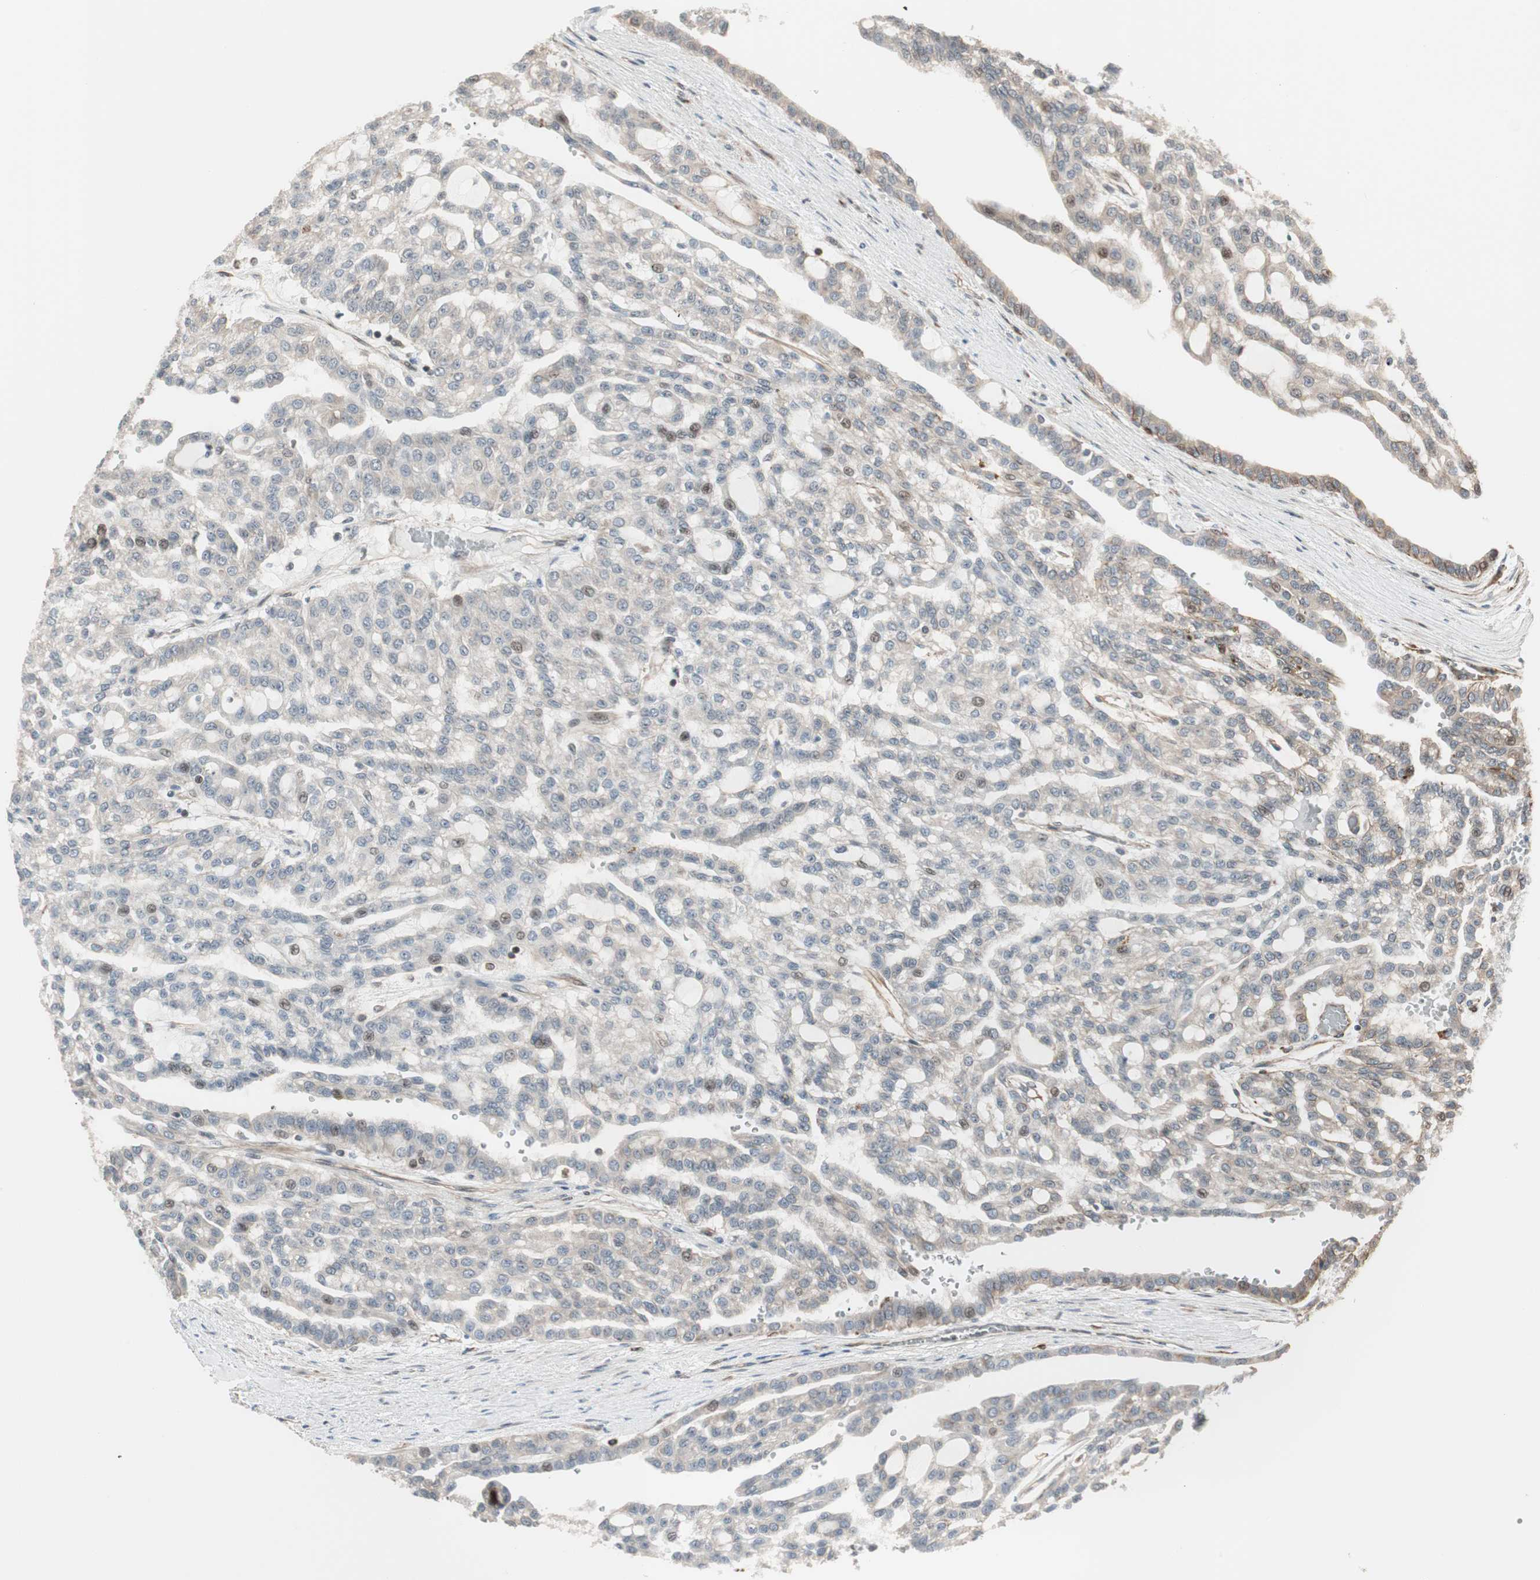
{"staining": {"intensity": "weak", "quantity": "<25%", "location": "nuclear"}, "tissue": "renal cancer", "cell_type": "Tumor cells", "image_type": "cancer", "snomed": [{"axis": "morphology", "description": "Adenocarcinoma, NOS"}, {"axis": "topography", "description": "Kidney"}], "caption": "DAB (3,3'-diaminobenzidine) immunohistochemical staining of human renal adenocarcinoma exhibits no significant positivity in tumor cells. (DAB (3,3'-diaminobenzidine) IHC, high magnification).", "gene": "MAD2L2", "patient": {"sex": "male", "age": 63}}